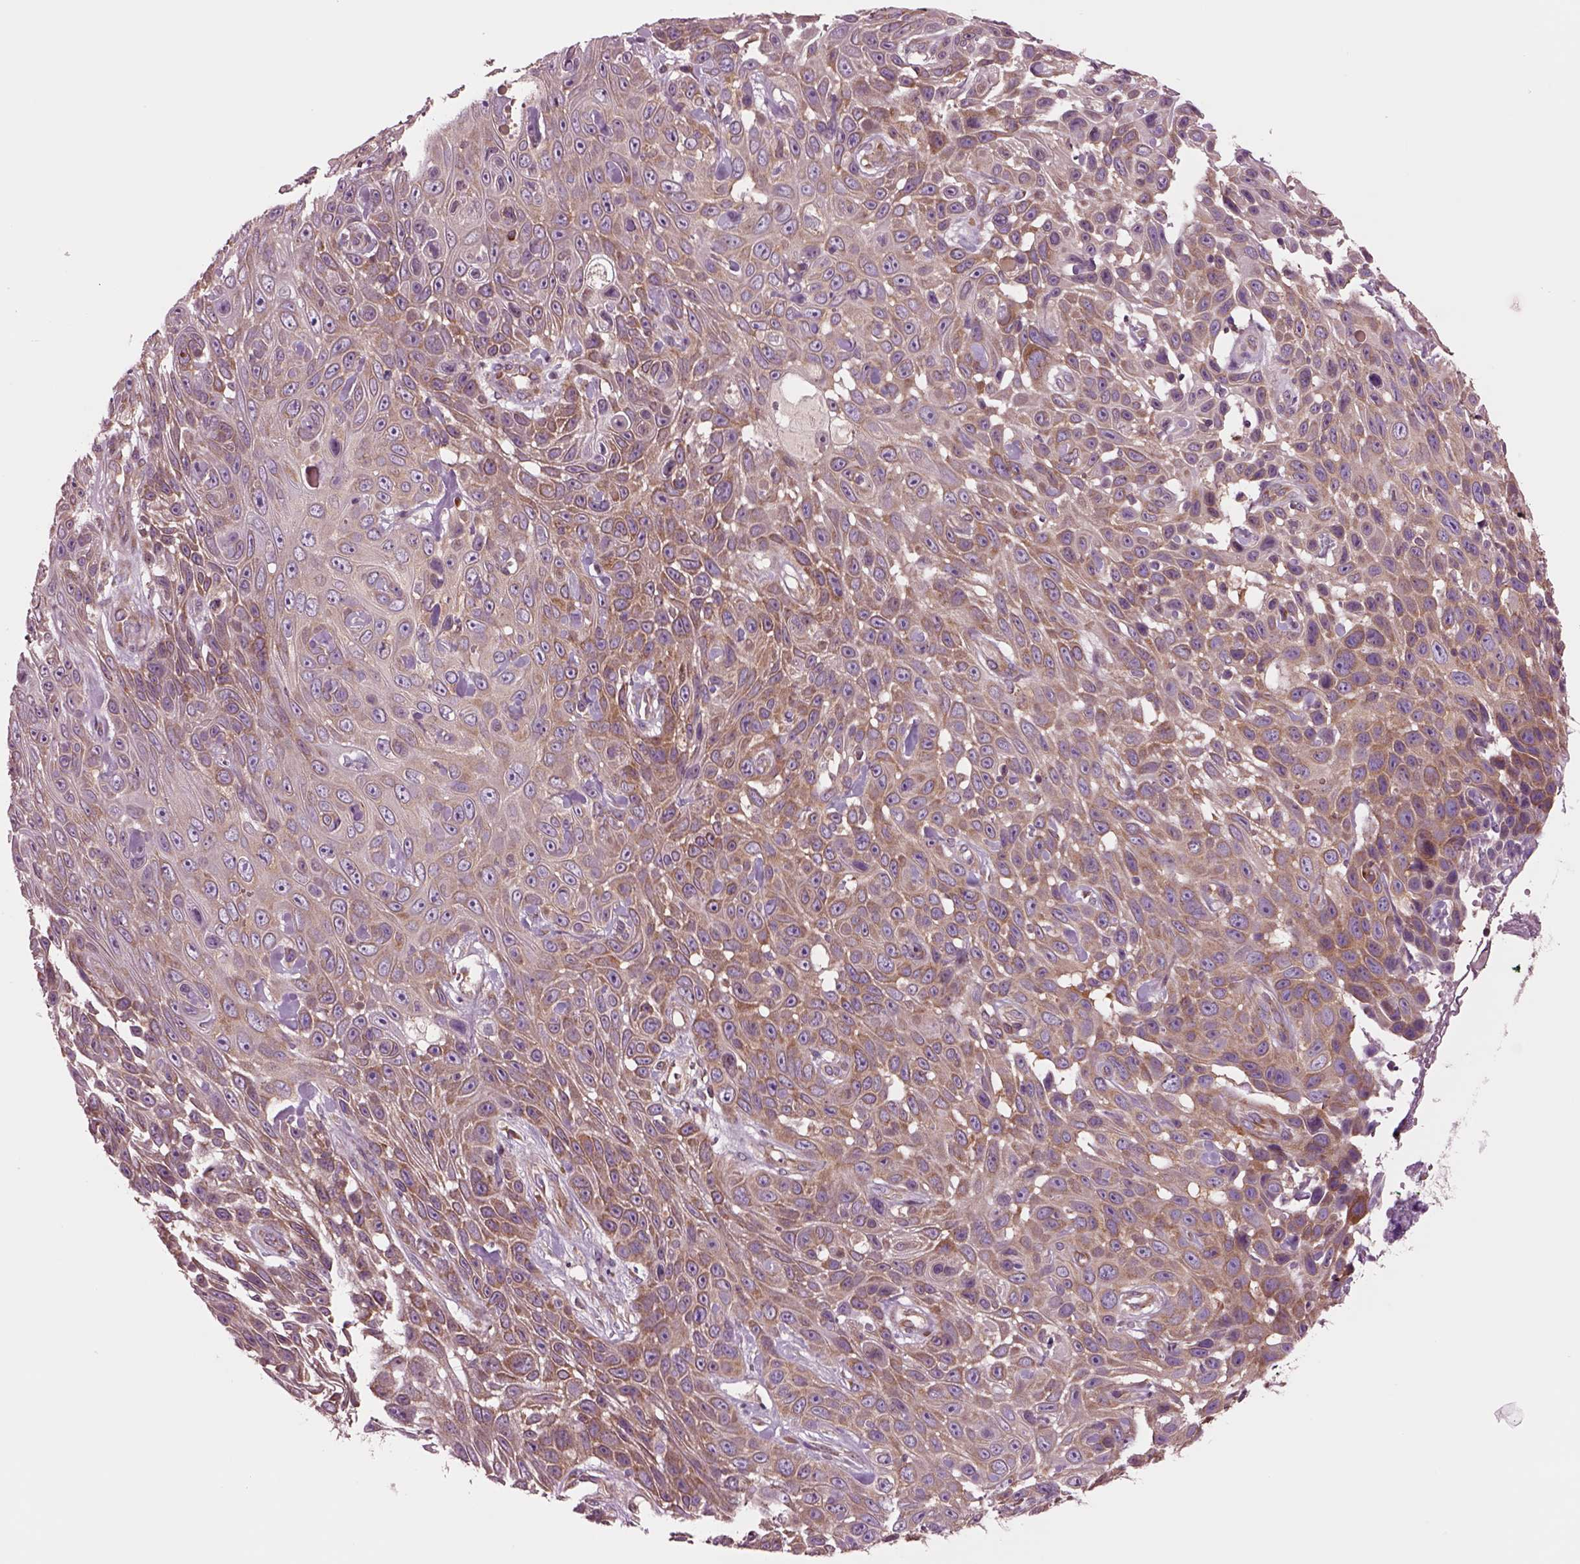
{"staining": {"intensity": "moderate", "quantity": ">75%", "location": "cytoplasmic/membranous"}, "tissue": "skin cancer", "cell_type": "Tumor cells", "image_type": "cancer", "snomed": [{"axis": "morphology", "description": "Squamous cell carcinoma, NOS"}, {"axis": "topography", "description": "Skin"}], "caption": "A medium amount of moderate cytoplasmic/membranous staining is seen in about >75% of tumor cells in skin squamous cell carcinoma tissue.", "gene": "SEC23A", "patient": {"sex": "male", "age": 82}}